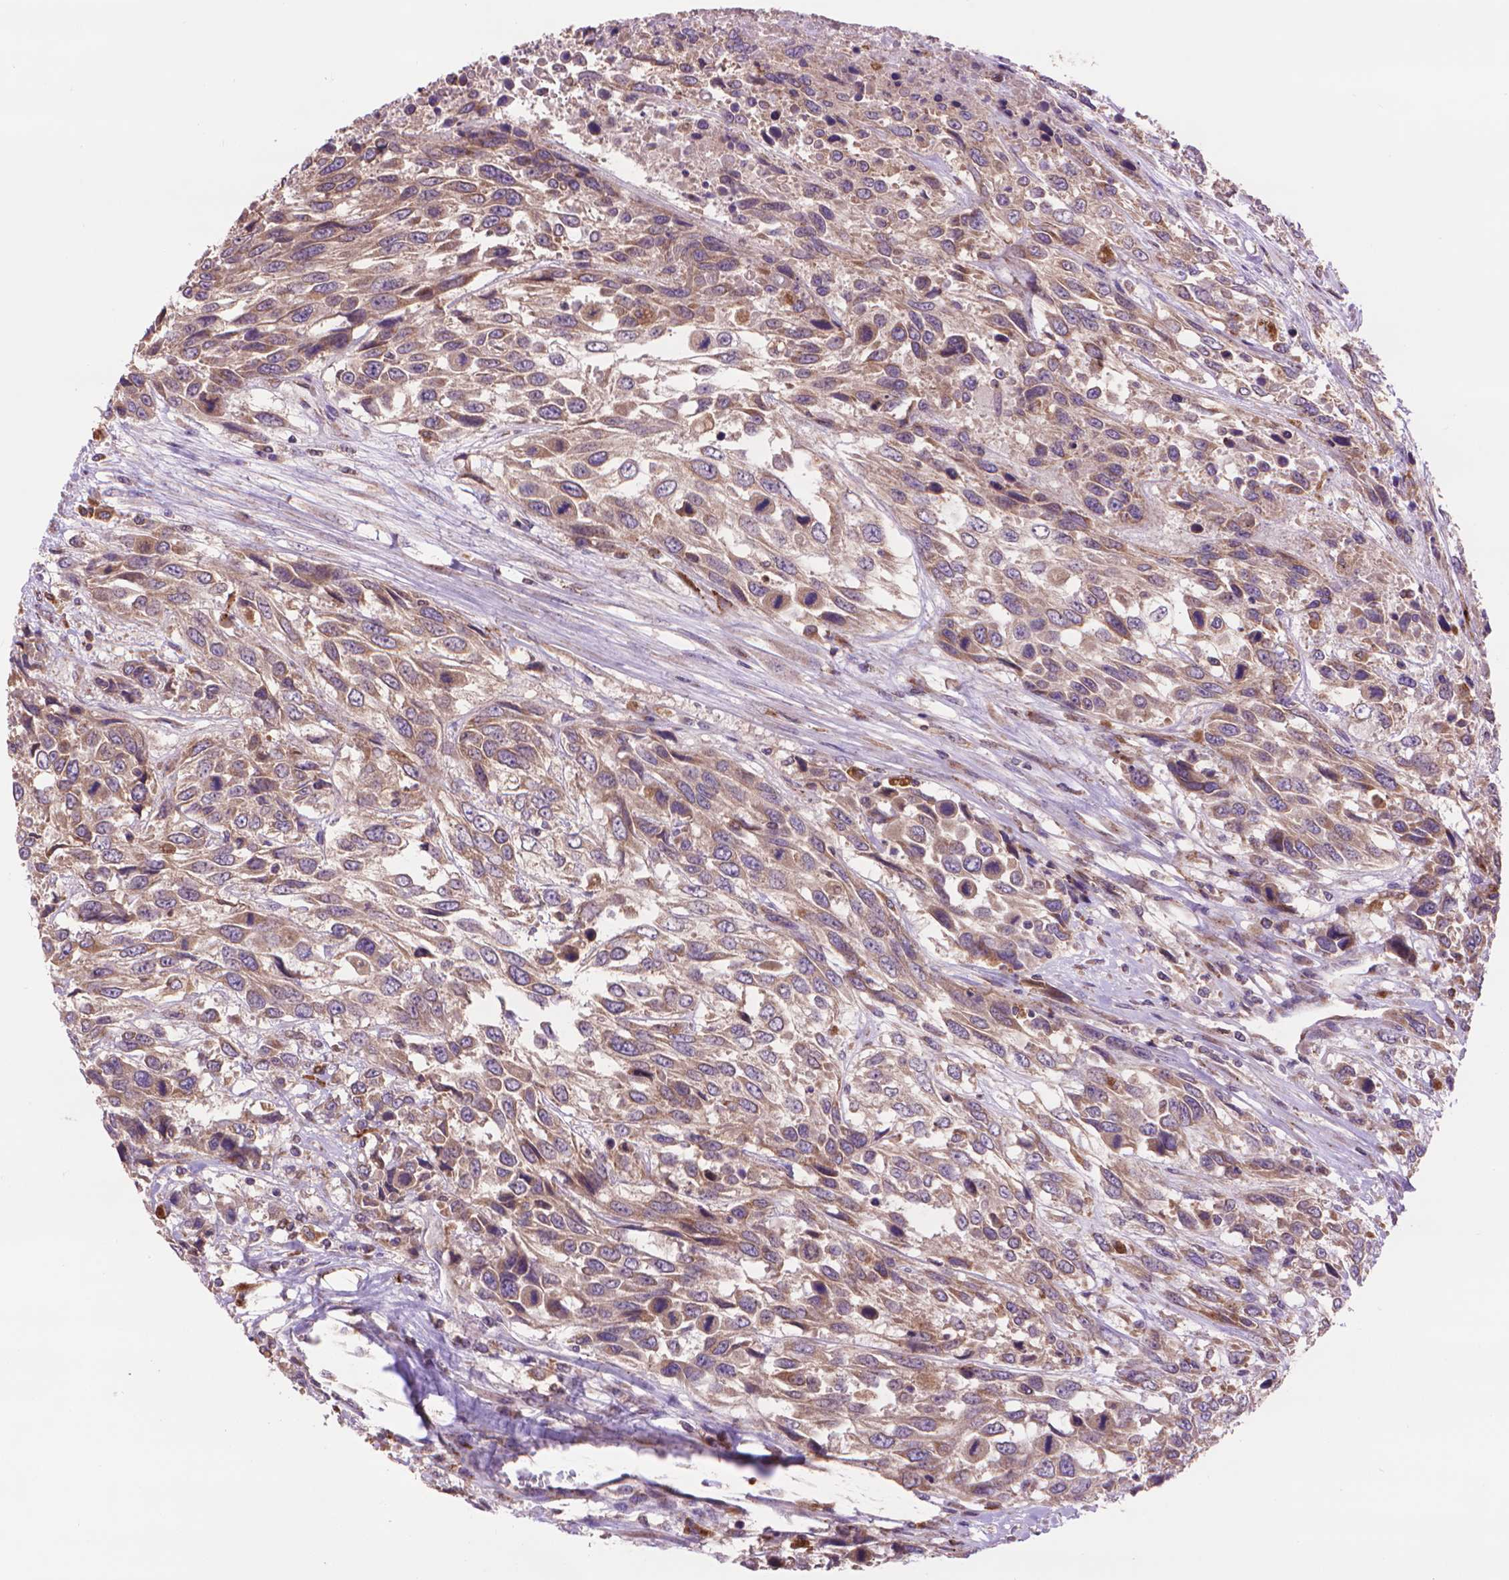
{"staining": {"intensity": "moderate", "quantity": ">75%", "location": "cytoplasmic/membranous"}, "tissue": "urothelial cancer", "cell_type": "Tumor cells", "image_type": "cancer", "snomed": [{"axis": "morphology", "description": "Urothelial carcinoma, High grade"}, {"axis": "topography", "description": "Urinary bladder"}], "caption": "Protein analysis of urothelial cancer tissue displays moderate cytoplasmic/membranous staining in about >75% of tumor cells. (IHC, brightfield microscopy, high magnification).", "gene": "GLB1", "patient": {"sex": "female", "age": 70}}